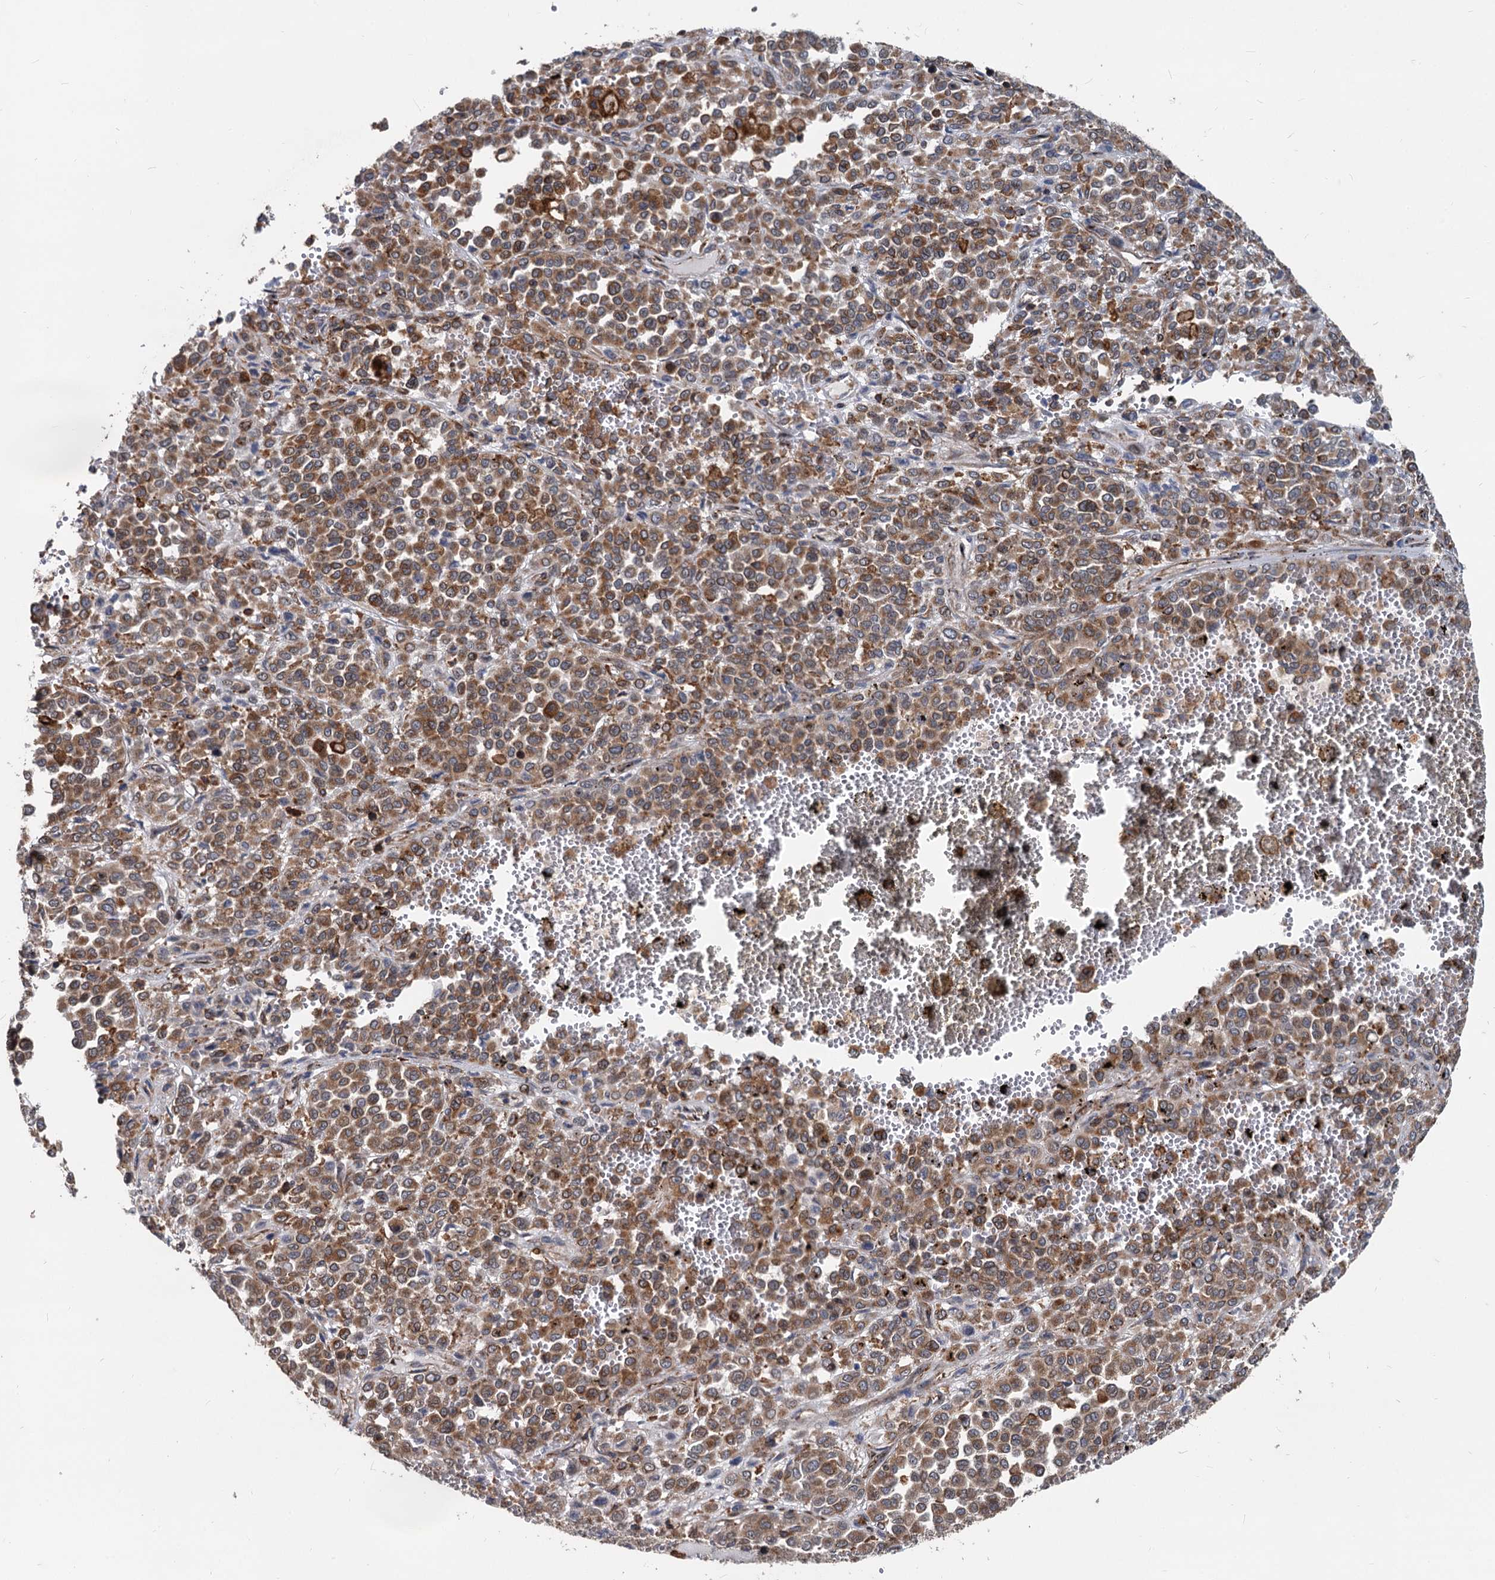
{"staining": {"intensity": "strong", "quantity": ">75%", "location": "cytoplasmic/membranous"}, "tissue": "melanoma", "cell_type": "Tumor cells", "image_type": "cancer", "snomed": [{"axis": "morphology", "description": "Malignant melanoma, Metastatic site"}, {"axis": "topography", "description": "Pancreas"}], "caption": "An immunohistochemistry photomicrograph of neoplastic tissue is shown. Protein staining in brown shows strong cytoplasmic/membranous positivity in melanoma within tumor cells.", "gene": "STIM1", "patient": {"sex": "female", "age": 30}}